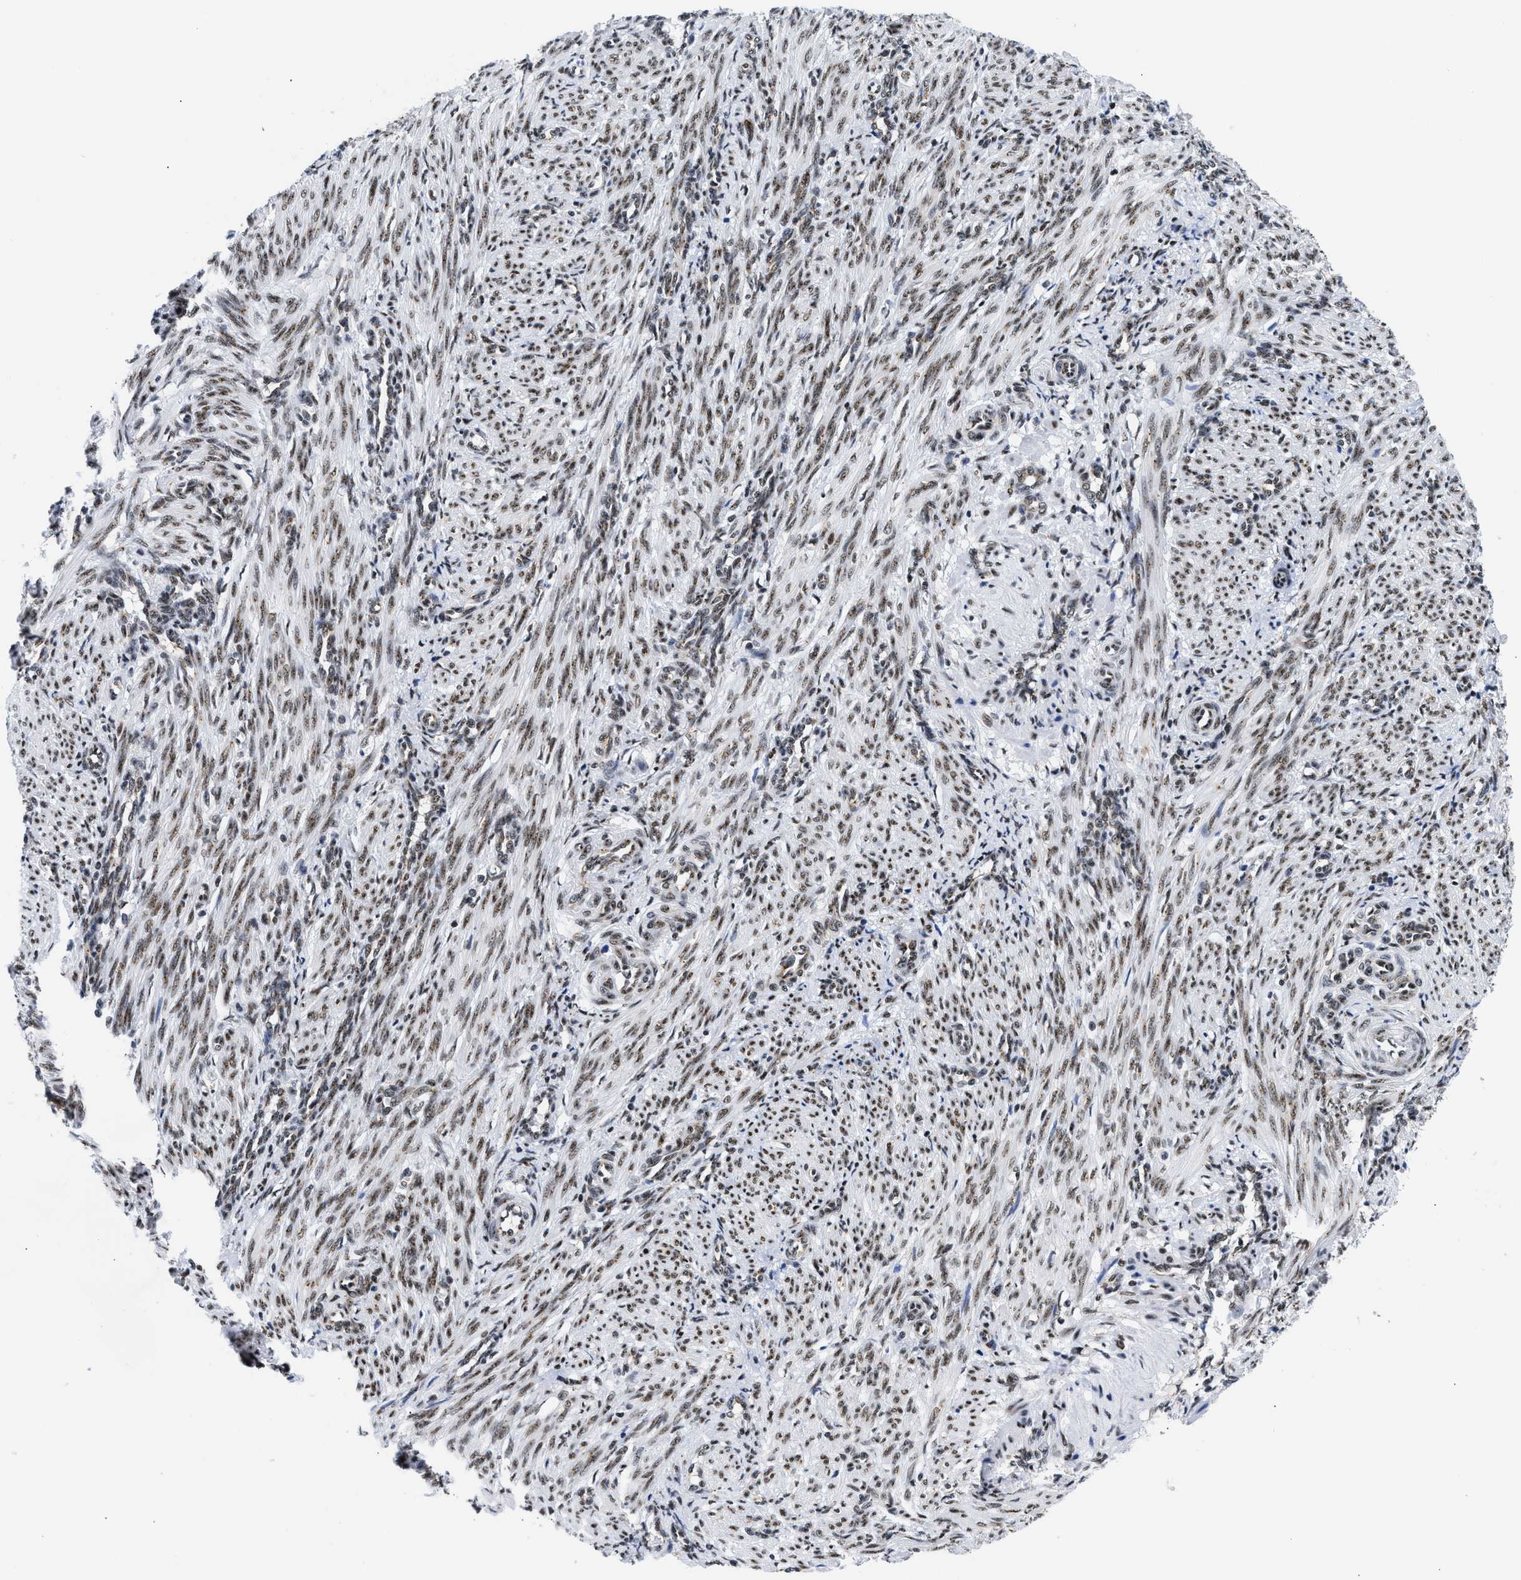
{"staining": {"intensity": "moderate", "quantity": ">75%", "location": "nuclear"}, "tissue": "smooth muscle", "cell_type": "Smooth muscle cells", "image_type": "normal", "snomed": [{"axis": "morphology", "description": "Normal tissue, NOS"}, {"axis": "topography", "description": "Endometrium"}], "caption": "Immunohistochemical staining of unremarkable human smooth muscle shows moderate nuclear protein positivity in approximately >75% of smooth muscle cells.", "gene": "RBM8A", "patient": {"sex": "female", "age": 33}}